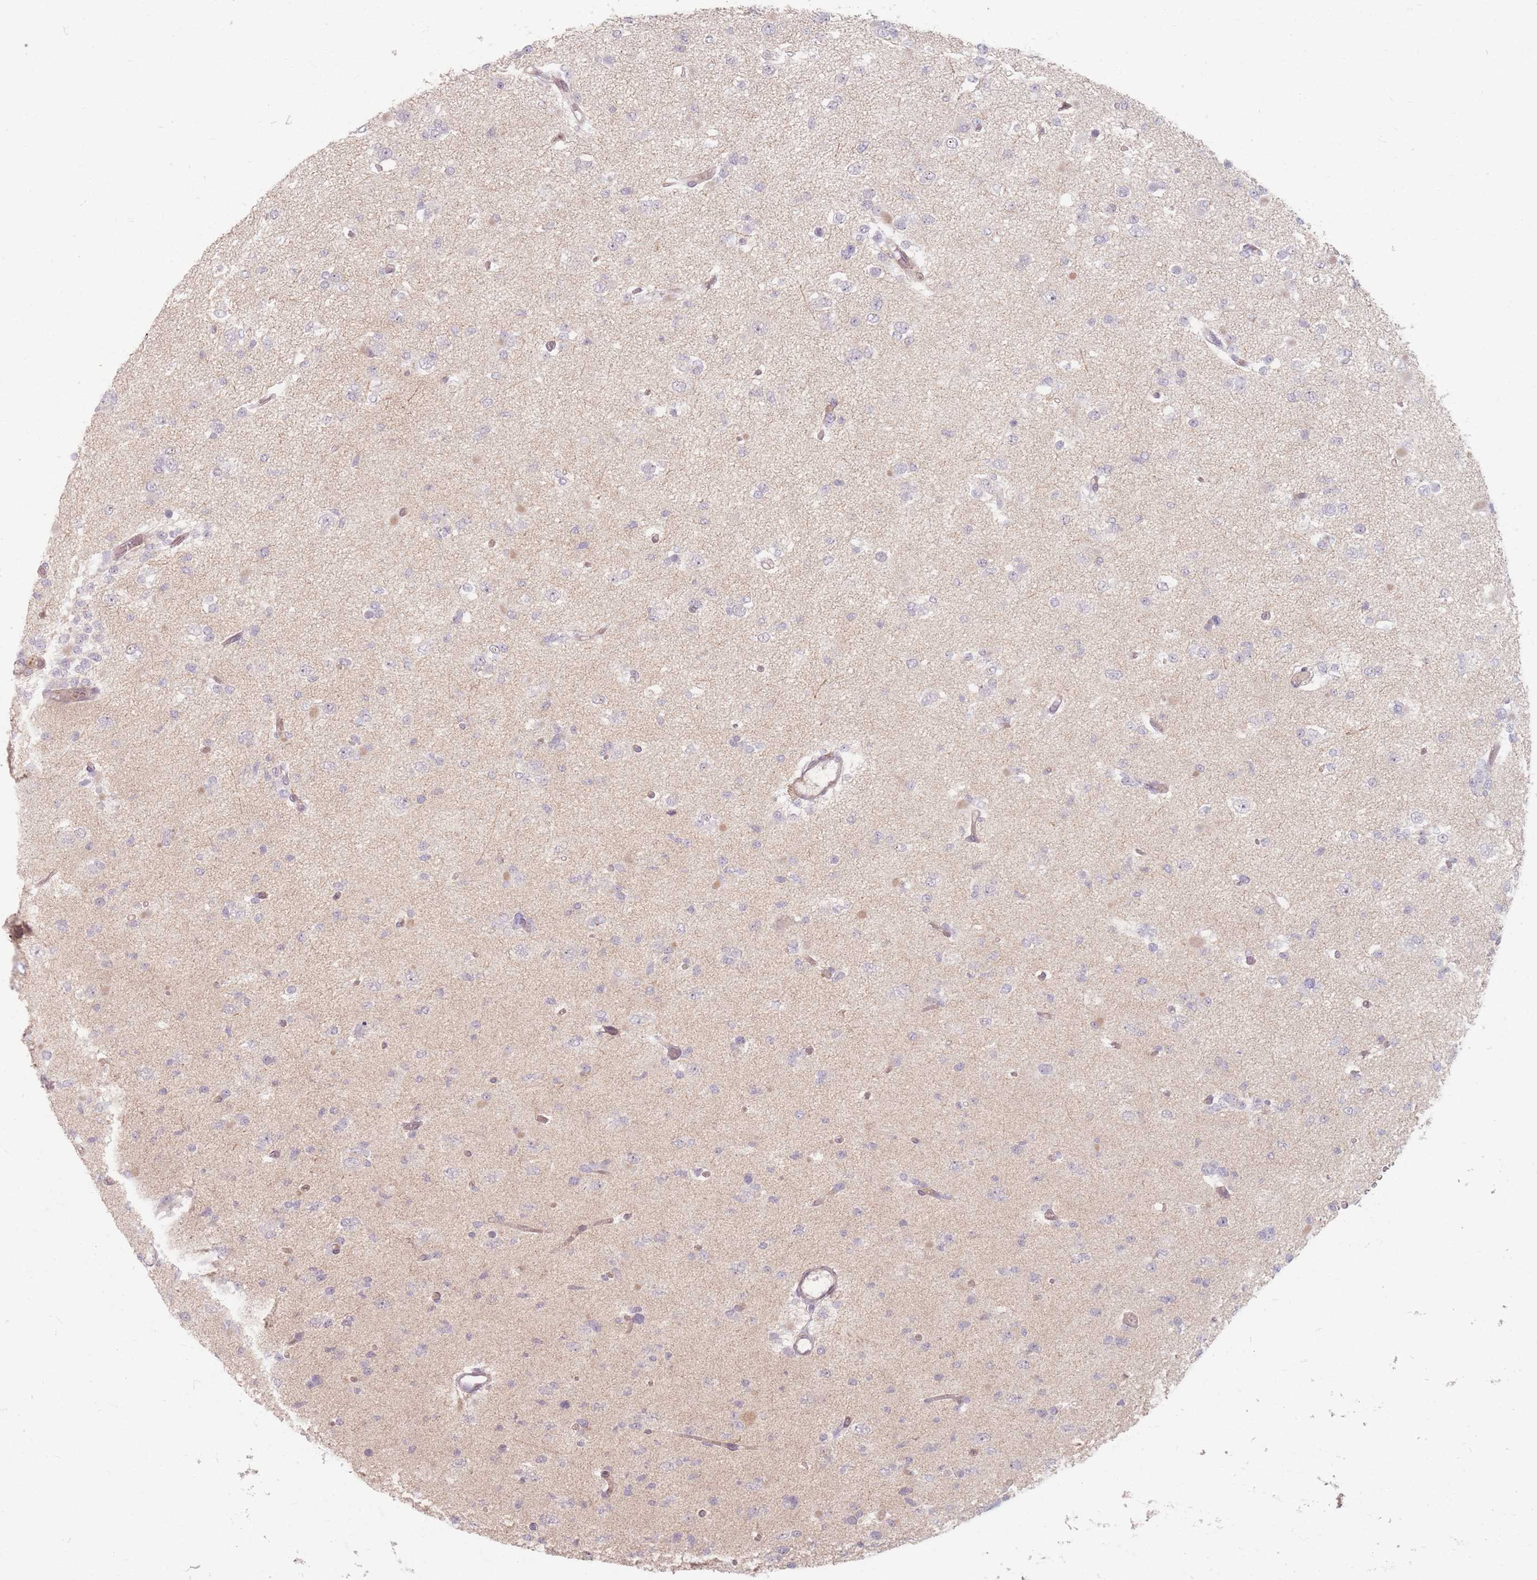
{"staining": {"intensity": "negative", "quantity": "none", "location": "none"}, "tissue": "glioma", "cell_type": "Tumor cells", "image_type": "cancer", "snomed": [{"axis": "morphology", "description": "Glioma, malignant, Low grade"}, {"axis": "topography", "description": "Brain"}], "caption": "Protein analysis of glioma exhibits no significant positivity in tumor cells.", "gene": "GABRA6", "patient": {"sex": "female", "age": 22}}